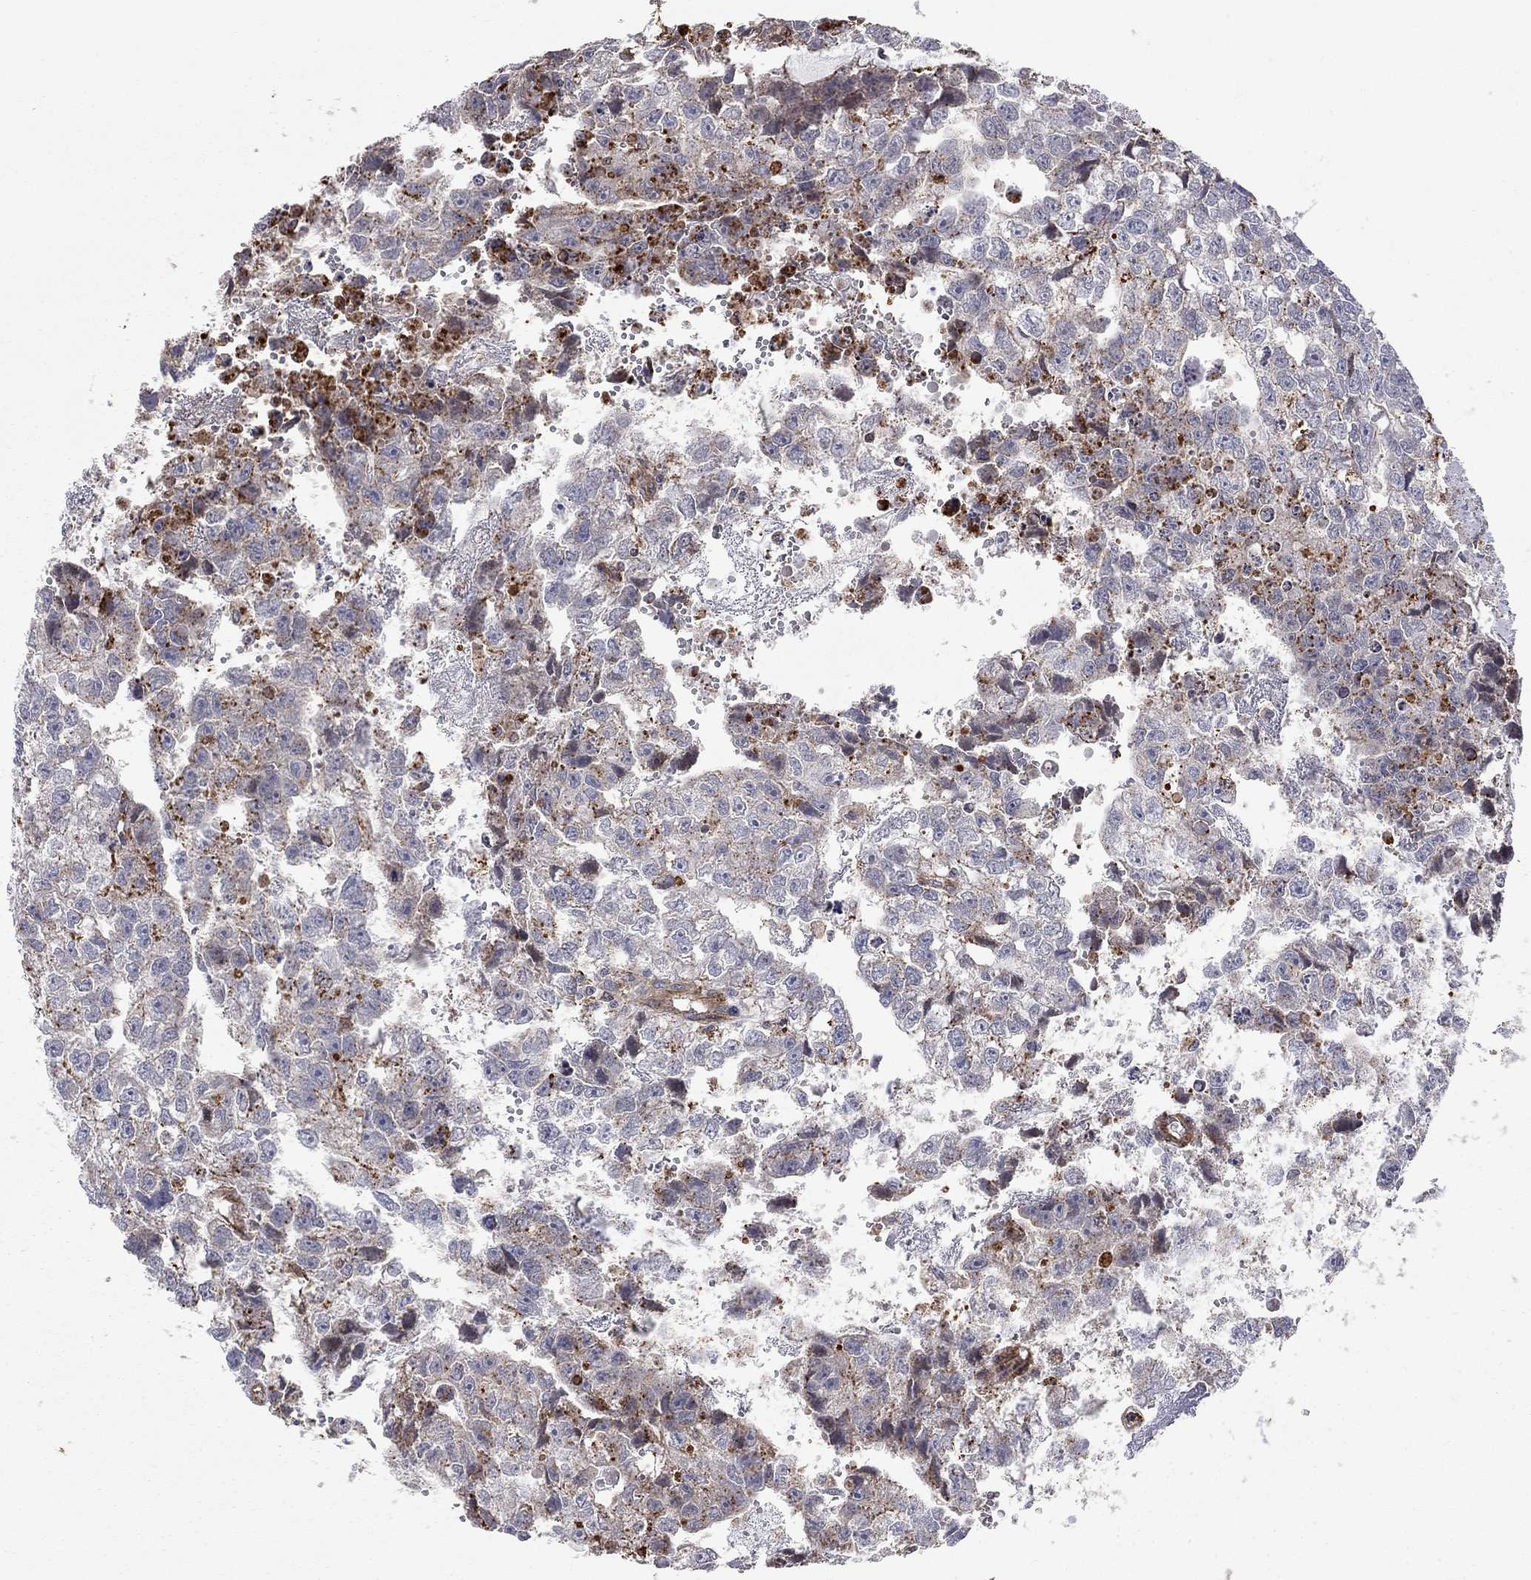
{"staining": {"intensity": "negative", "quantity": "none", "location": "none"}, "tissue": "testis cancer", "cell_type": "Tumor cells", "image_type": "cancer", "snomed": [{"axis": "morphology", "description": "Carcinoma, Embryonal, NOS"}, {"axis": "morphology", "description": "Teratoma, malignant, NOS"}, {"axis": "topography", "description": "Testis"}], "caption": "Testis embryonal carcinoma was stained to show a protein in brown. There is no significant expression in tumor cells.", "gene": "RASEF", "patient": {"sex": "male", "age": 44}}